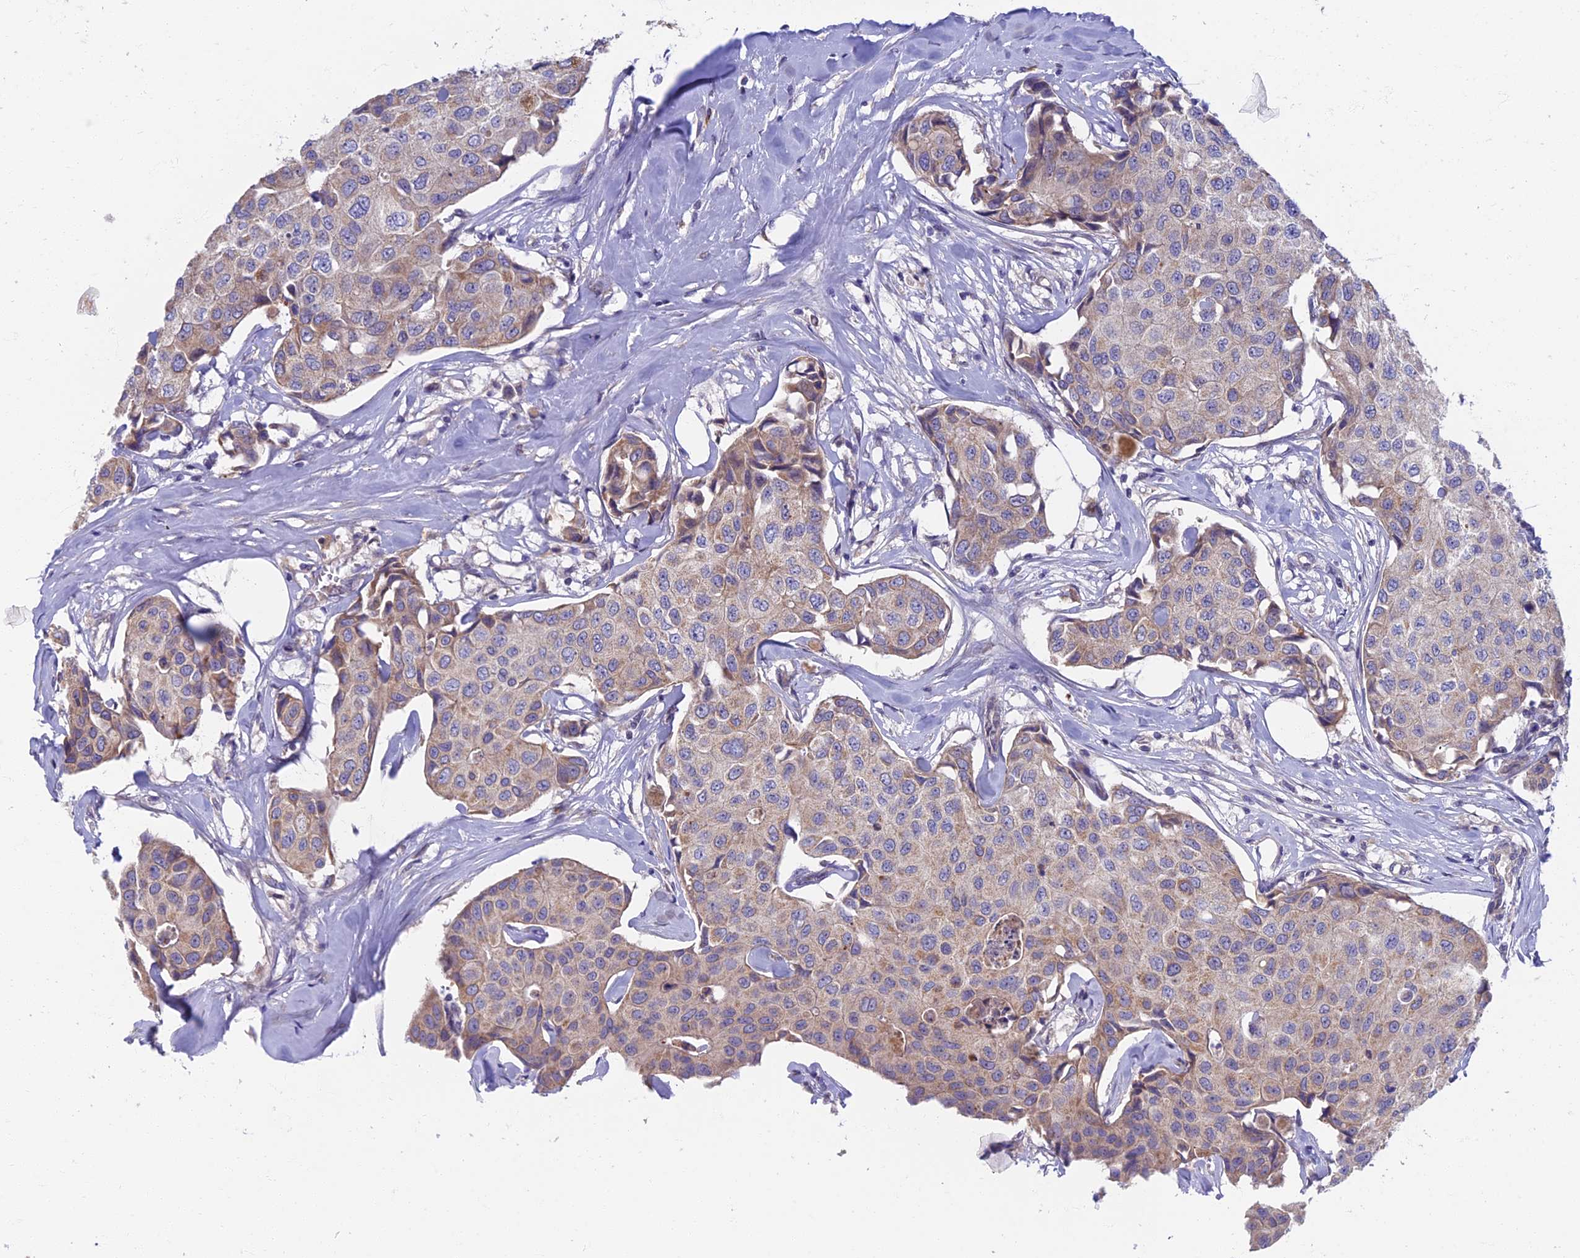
{"staining": {"intensity": "weak", "quantity": "25%-75%", "location": "cytoplasmic/membranous"}, "tissue": "breast cancer", "cell_type": "Tumor cells", "image_type": "cancer", "snomed": [{"axis": "morphology", "description": "Duct carcinoma"}, {"axis": "topography", "description": "Breast"}], "caption": "An IHC photomicrograph of tumor tissue is shown. Protein staining in brown highlights weak cytoplasmic/membranous positivity in breast infiltrating ductal carcinoma within tumor cells.", "gene": "SOGA1", "patient": {"sex": "female", "age": 80}}